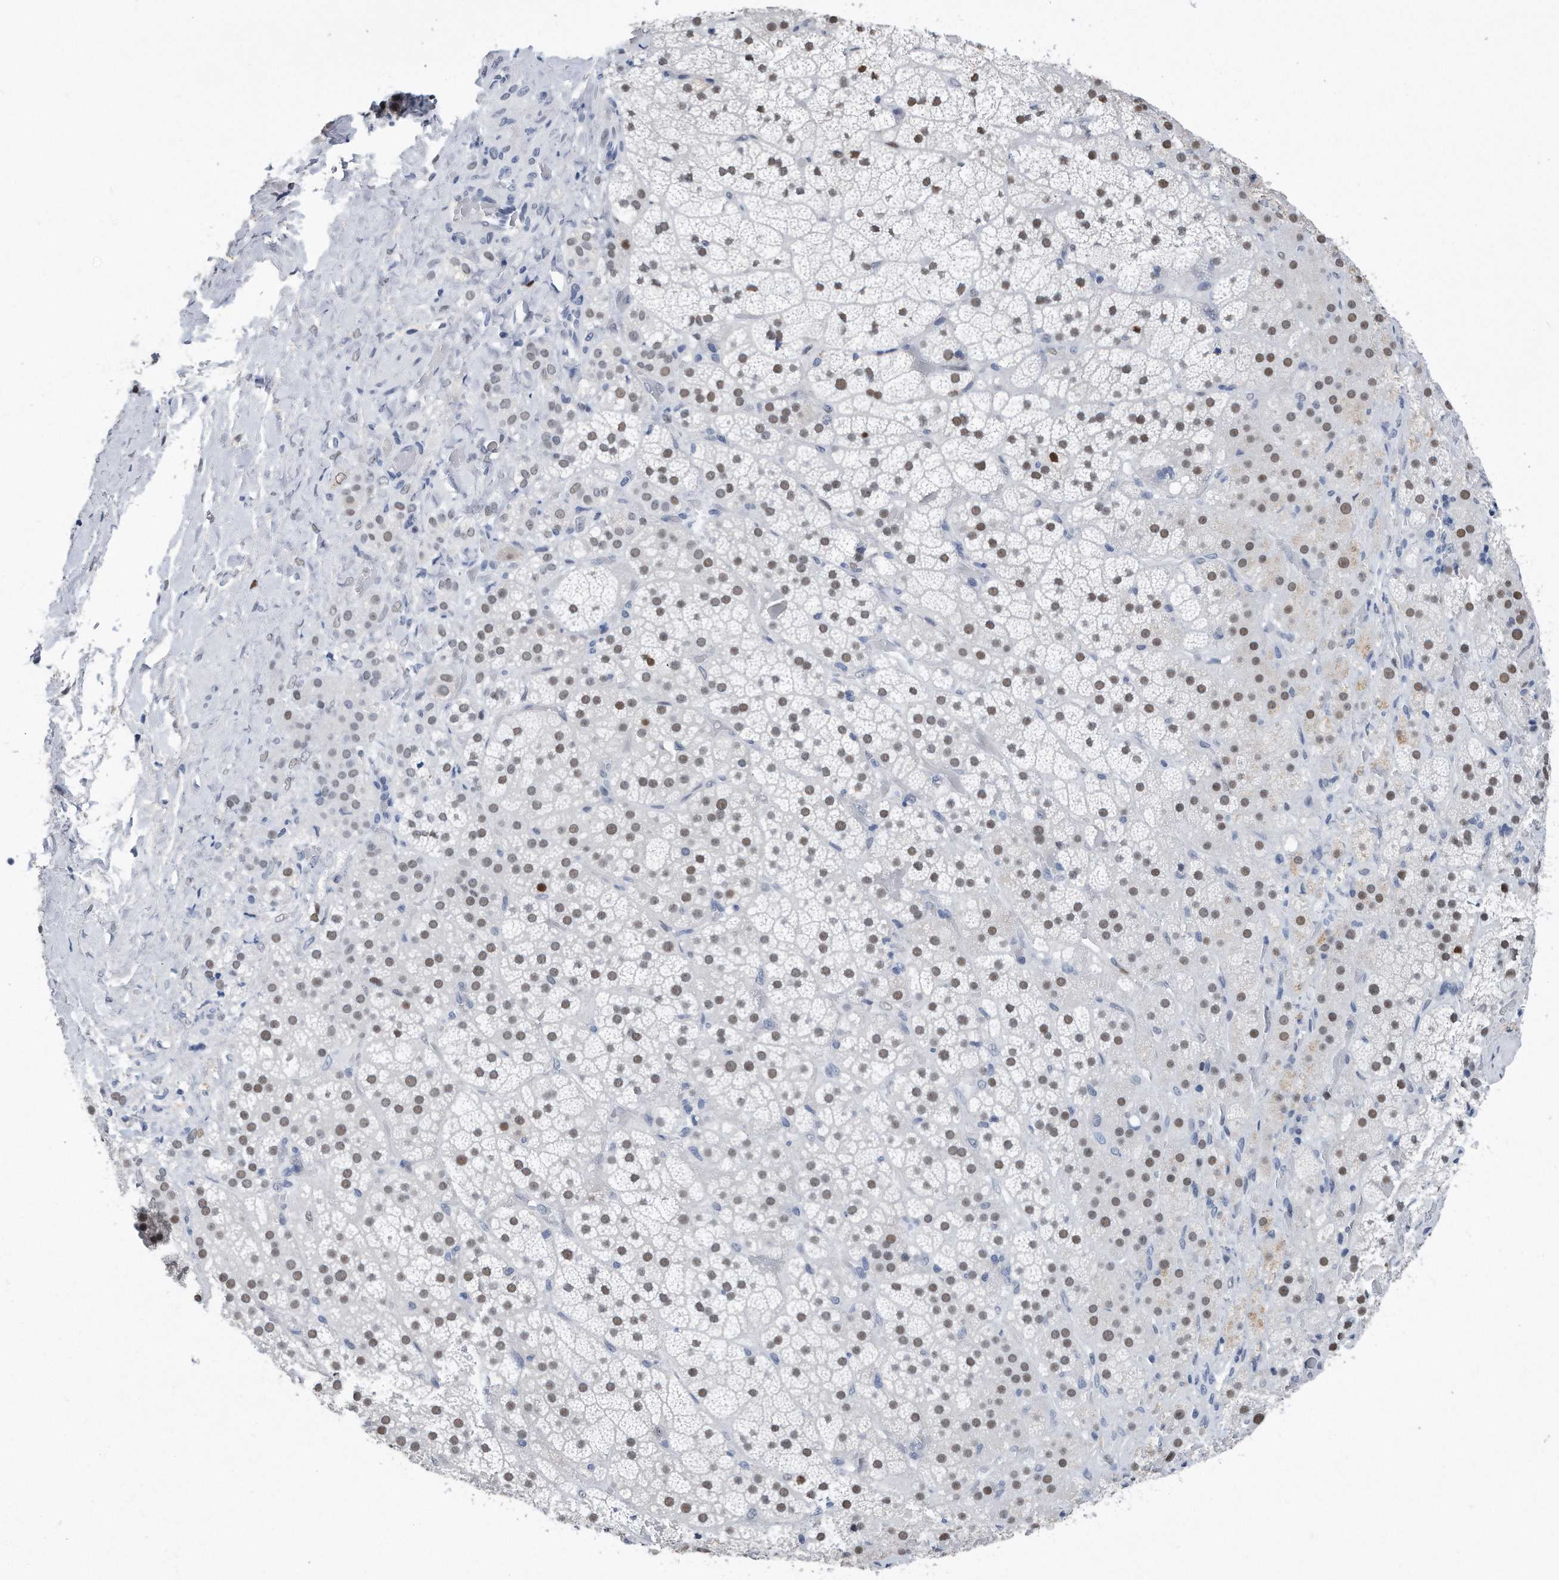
{"staining": {"intensity": "weak", "quantity": "25%-75%", "location": "nuclear"}, "tissue": "adrenal gland", "cell_type": "Glandular cells", "image_type": "normal", "snomed": [{"axis": "morphology", "description": "Normal tissue, NOS"}, {"axis": "topography", "description": "Adrenal gland"}], "caption": "Immunohistochemistry (IHC) micrograph of benign human adrenal gland stained for a protein (brown), which exhibits low levels of weak nuclear staining in approximately 25%-75% of glandular cells.", "gene": "PCNA", "patient": {"sex": "male", "age": 57}}